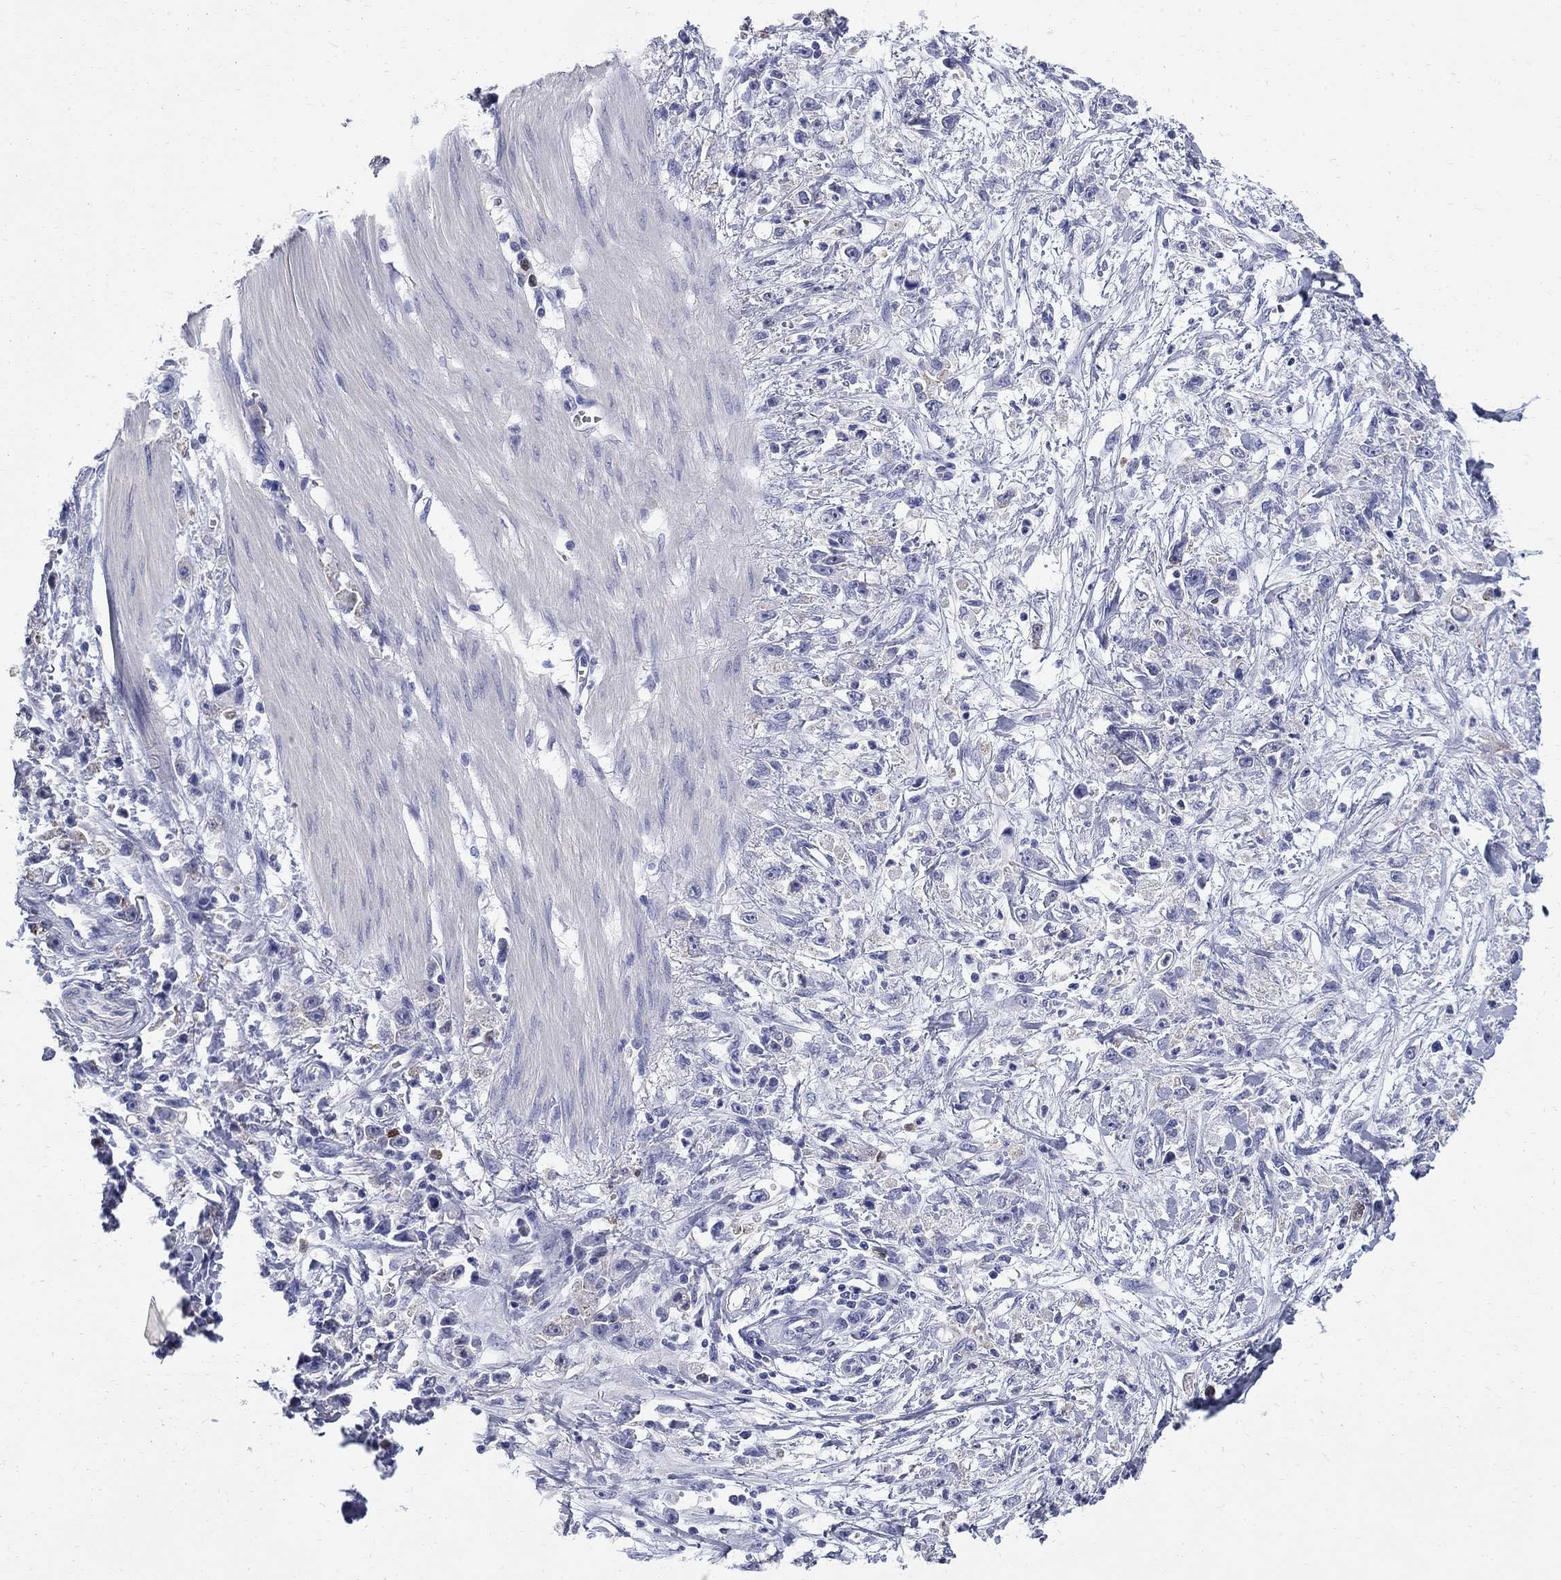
{"staining": {"intensity": "negative", "quantity": "none", "location": "none"}, "tissue": "stomach cancer", "cell_type": "Tumor cells", "image_type": "cancer", "snomed": [{"axis": "morphology", "description": "Adenocarcinoma, NOS"}, {"axis": "topography", "description": "Stomach"}], "caption": "Tumor cells show no significant positivity in adenocarcinoma (stomach).", "gene": "SERPINB2", "patient": {"sex": "female", "age": 59}}